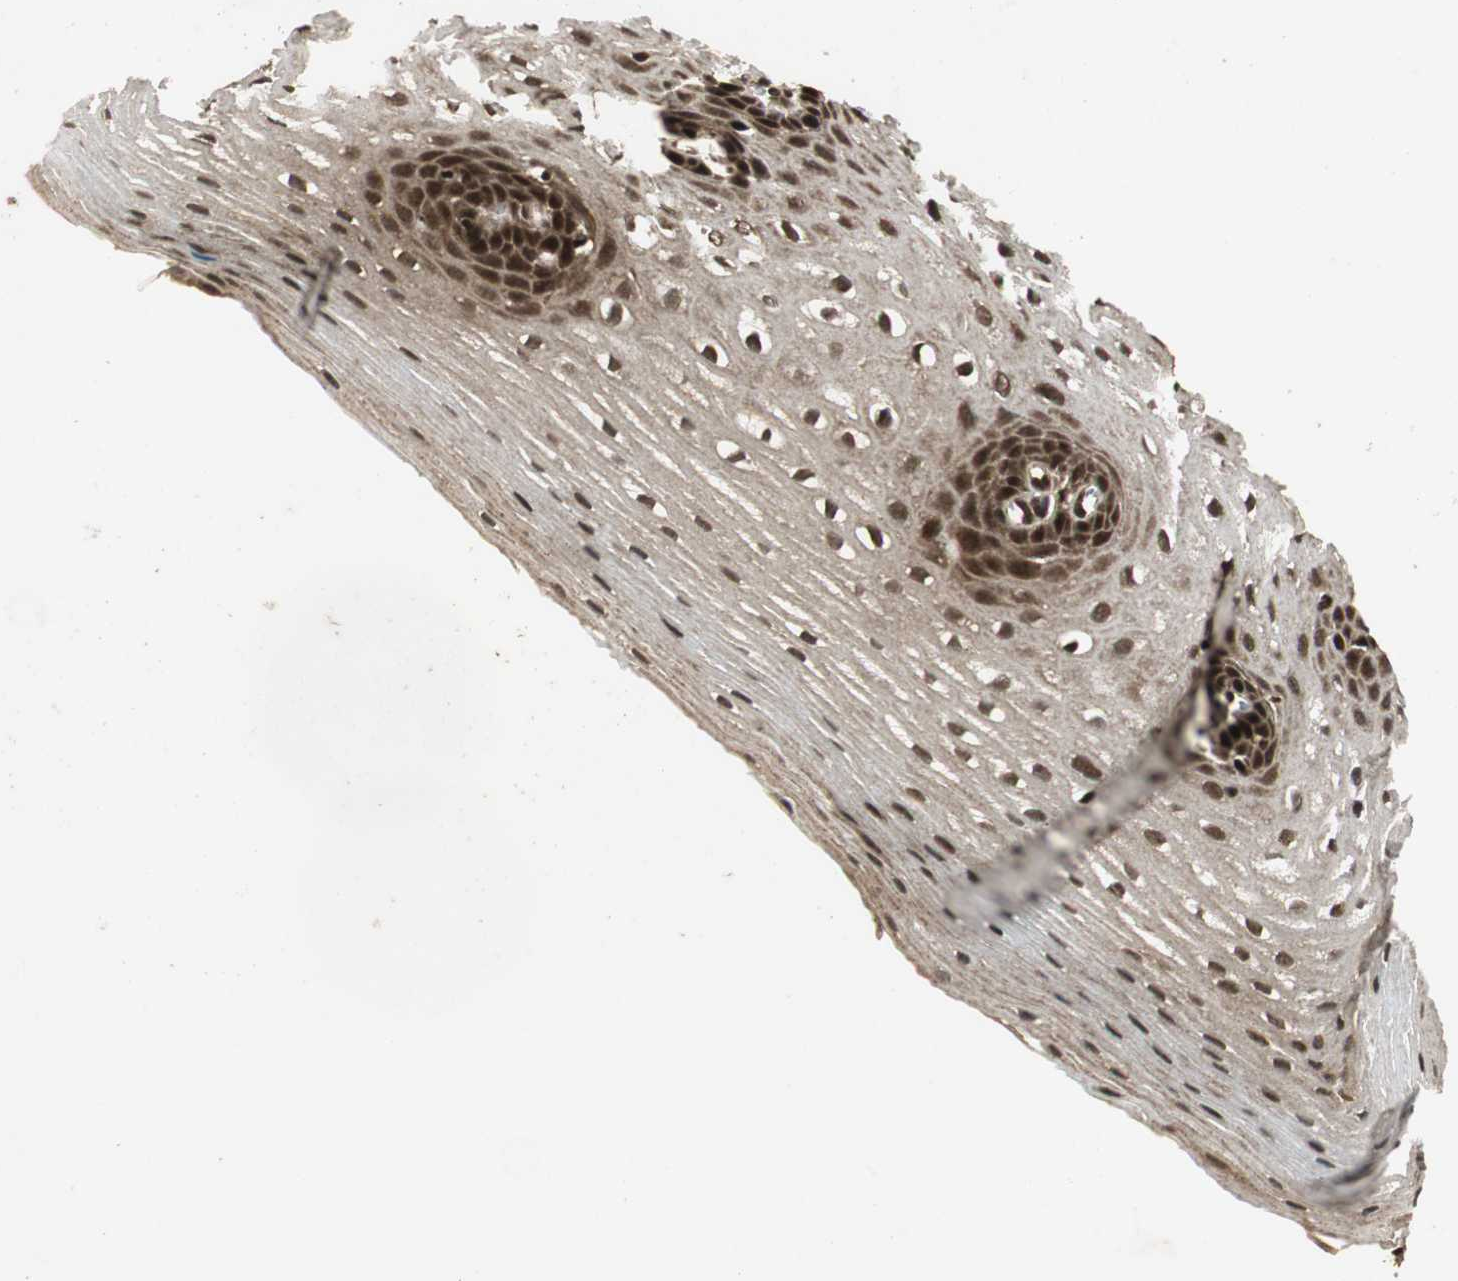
{"staining": {"intensity": "moderate", "quantity": ">75%", "location": "cytoplasmic/membranous,nuclear"}, "tissue": "esophagus", "cell_type": "Squamous epithelial cells", "image_type": "normal", "snomed": [{"axis": "morphology", "description": "Normal tissue, NOS"}, {"axis": "topography", "description": "Esophagus"}], "caption": "Brown immunohistochemical staining in normal human esophagus shows moderate cytoplasmic/membranous,nuclear positivity in approximately >75% of squamous epithelial cells.", "gene": "RPA3", "patient": {"sex": "male", "age": 48}}